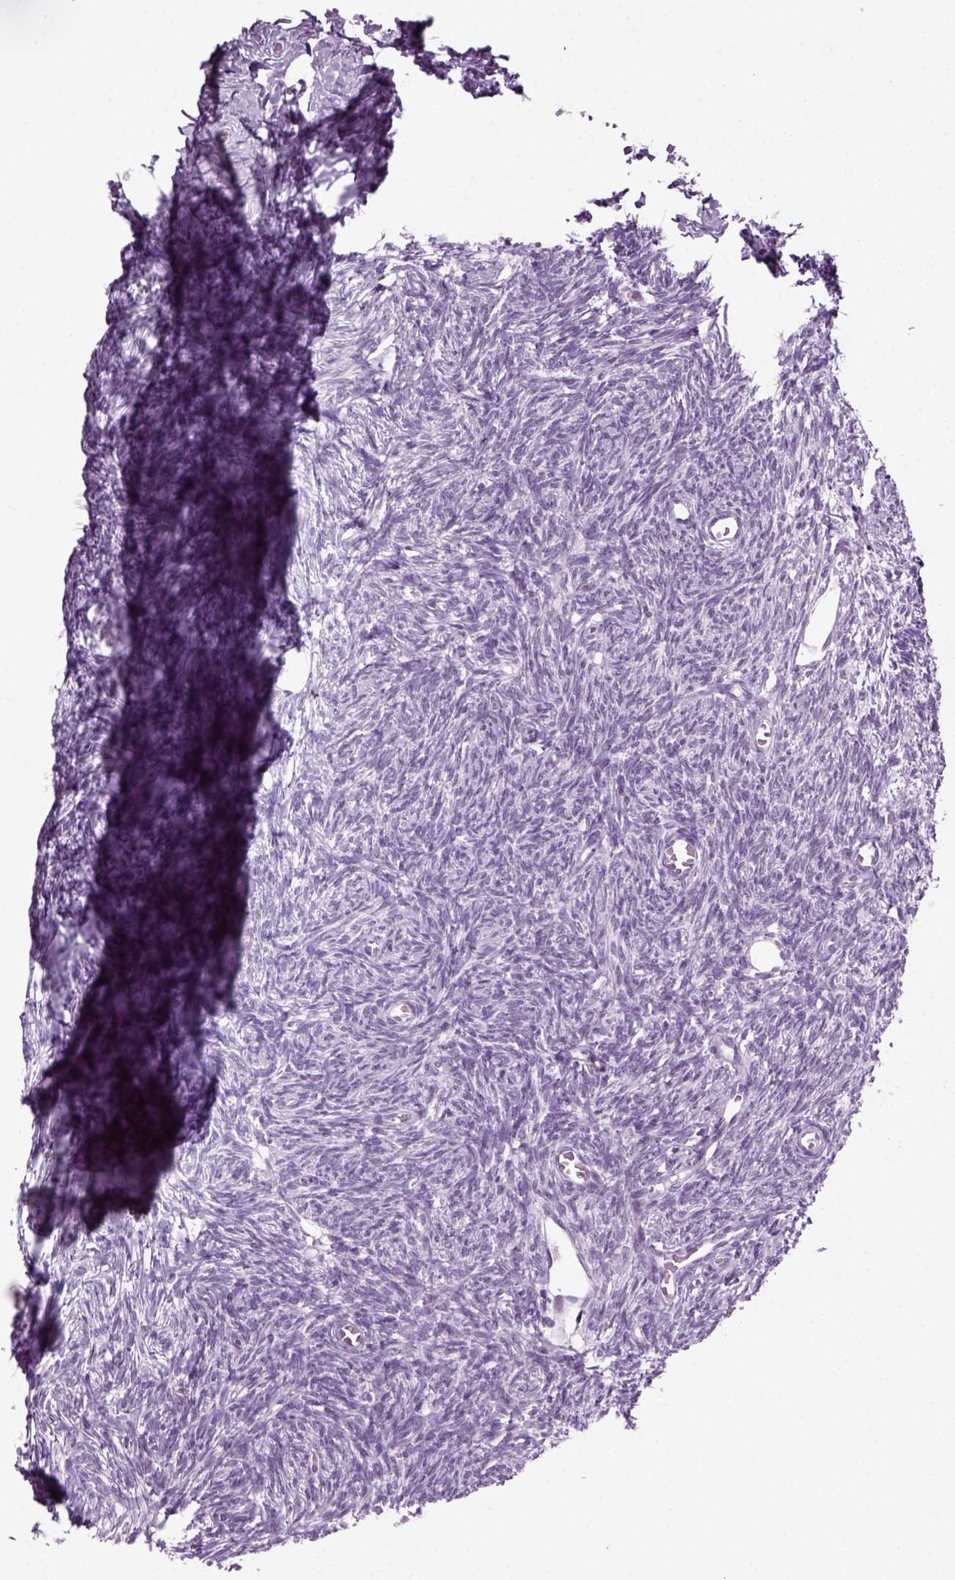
{"staining": {"intensity": "negative", "quantity": "none", "location": "none"}, "tissue": "ovary", "cell_type": "Ovarian stroma cells", "image_type": "normal", "snomed": [{"axis": "morphology", "description": "Normal tissue, NOS"}, {"axis": "topography", "description": "Ovary"}], "caption": "This image is of unremarkable ovary stained with immunohistochemistry (IHC) to label a protein in brown with the nuclei are counter-stained blue. There is no positivity in ovarian stroma cells. (Stains: DAB (3,3'-diaminobenzidine) immunohistochemistry (IHC) with hematoxylin counter stain, Microscopy: brightfield microscopy at high magnification).", "gene": "PRLH", "patient": {"sex": "female", "age": 27}}